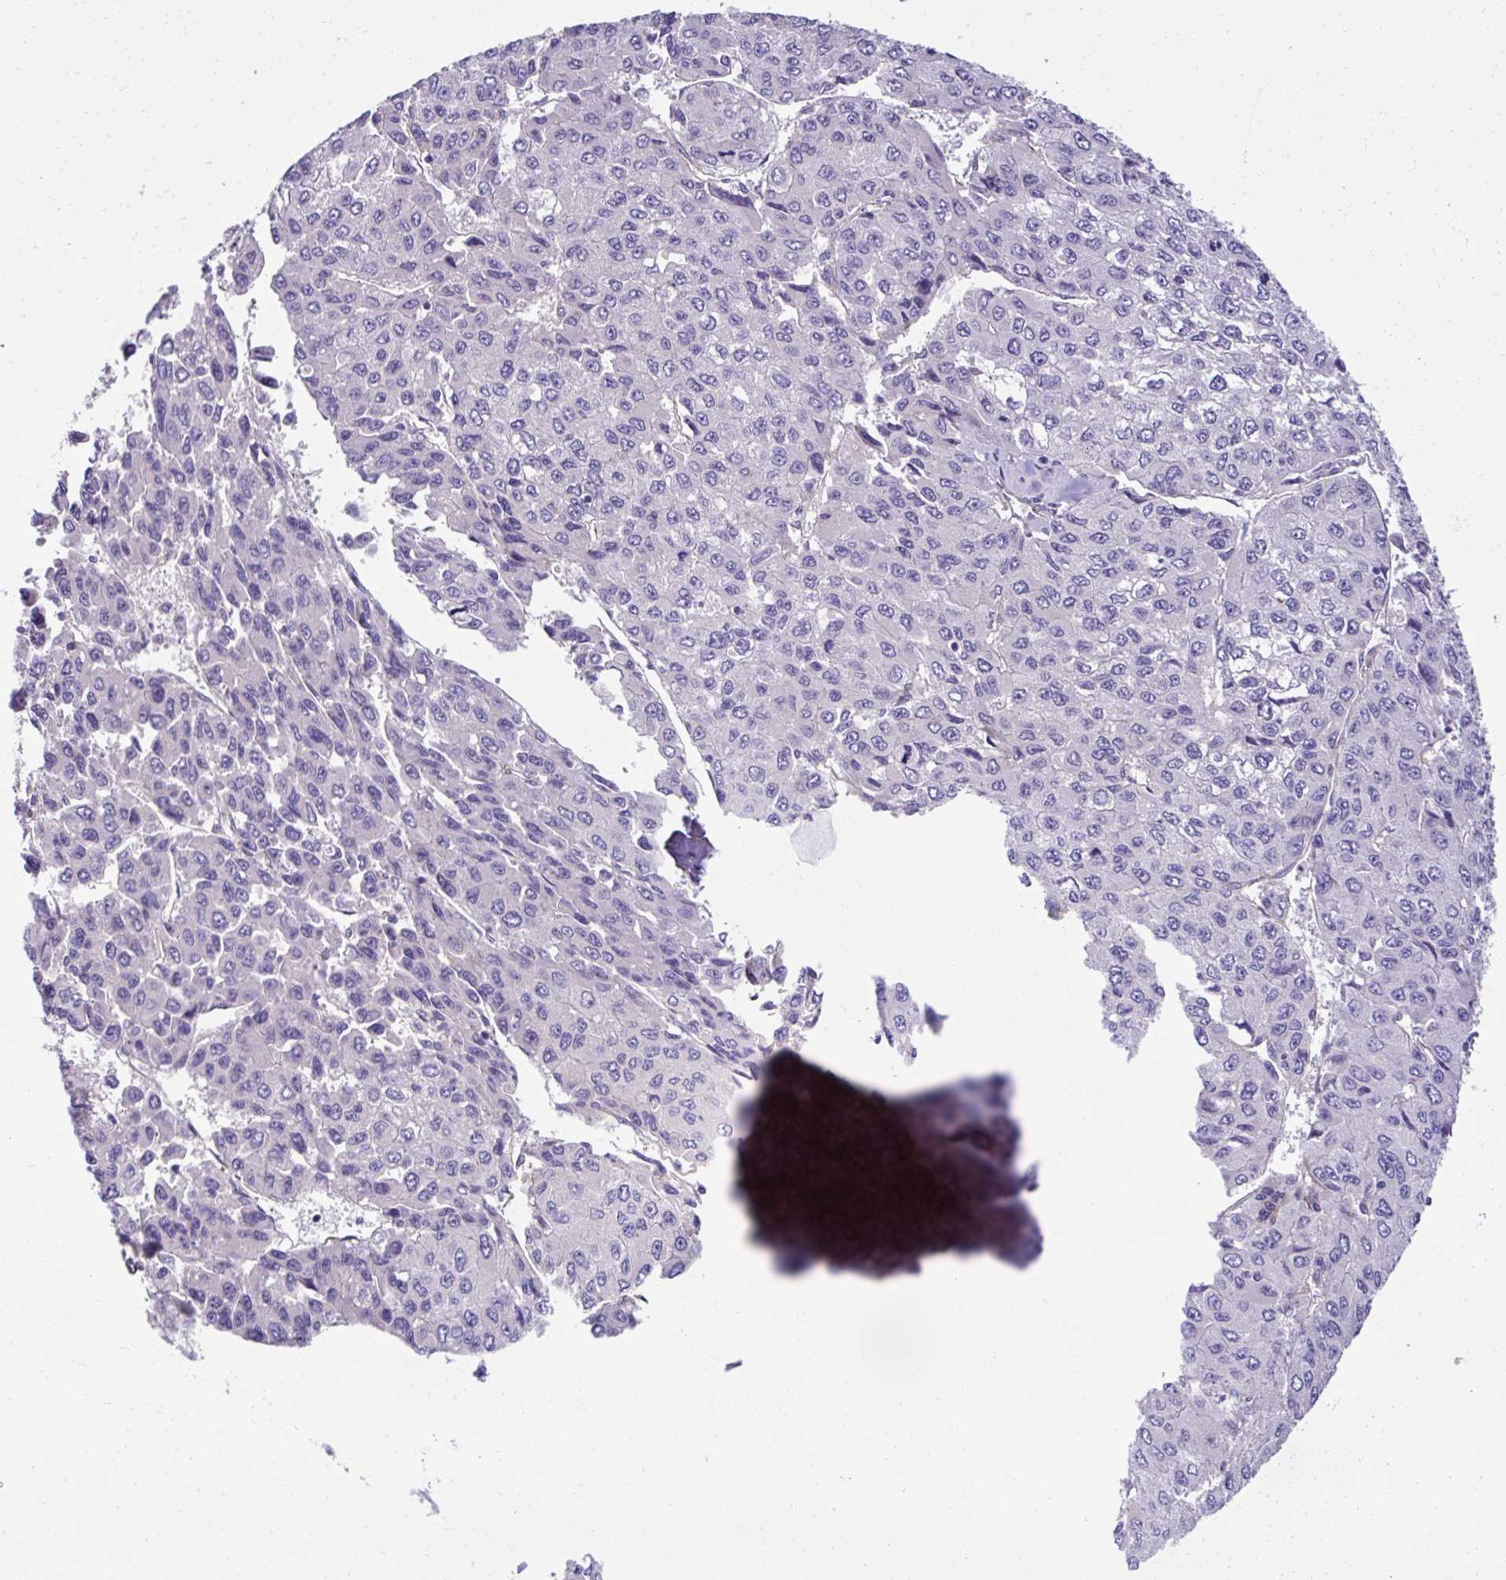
{"staining": {"intensity": "negative", "quantity": "none", "location": "none"}, "tissue": "liver cancer", "cell_type": "Tumor cells", "image_type": "cancer", "snomed": [{"axis": "morphology", "description": "Carcinoma, Hepatocellular, NOS"}, {"axis": "topography", "description": "Liver"}], "caption": "This is a photomicrograph of immunohistochemistry staining of liver cancer, which shows no staining in tumor cells.", "gene": "TRIM52", "patient": {"sex": "female", "age": 66}}